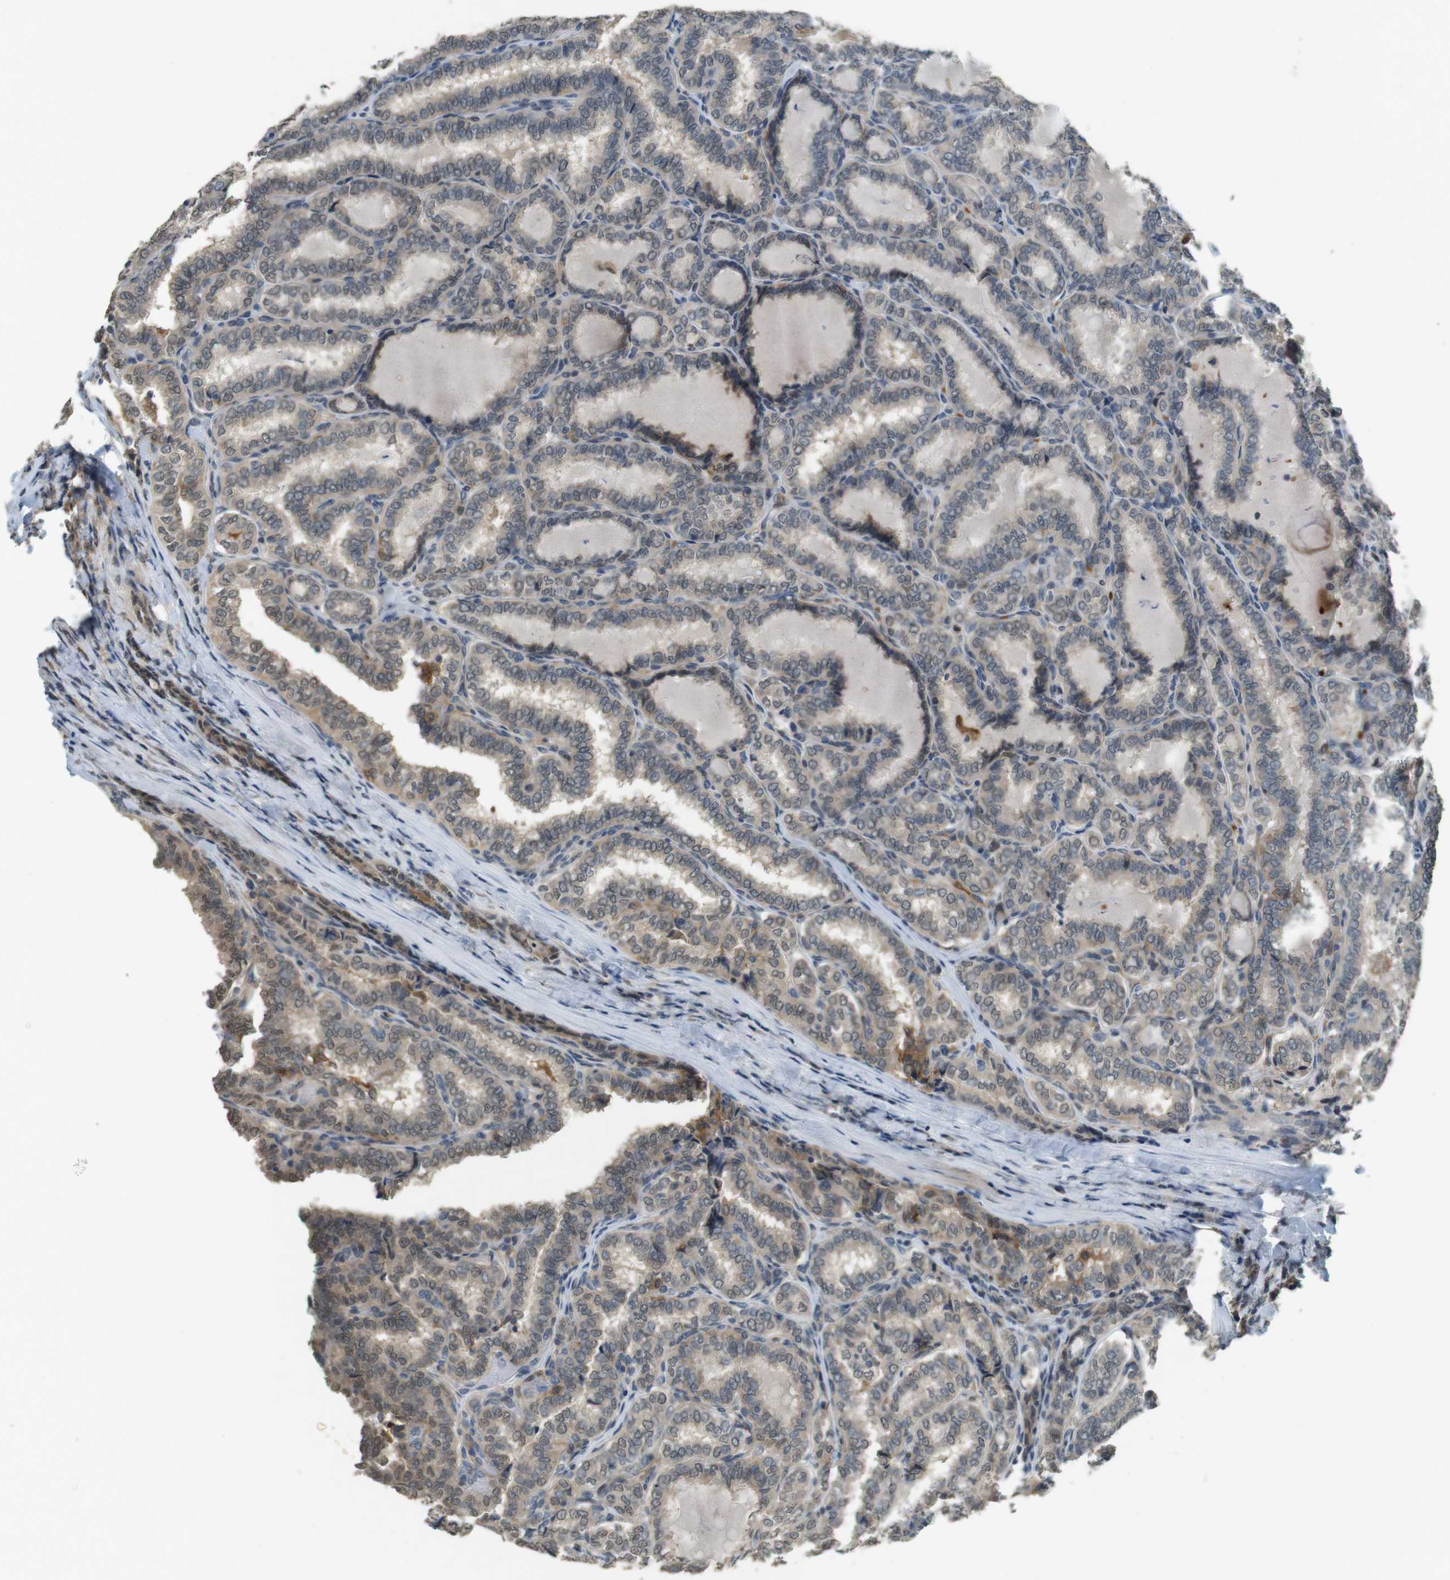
{"staining": {"intensity": "weak", "quantity": "<25%", "location": "cytoplasmic/membranous"}, "tissue": "thyroid cancer", "cell_type": "Tumor cells", "image_type": "cancer", "snomed": [{"axis": "morphology", "description": "Normal tissue, NOS"}, {"axis": "morphology", "description": "Papillary adenocarcinoma, NOS"}, {"axis": "topography", "description": "Thyroid gland"}], "caption": "IHC micrograph of thyroid papillary adenocarcinoma stained for a protein (brown), which reveals no staining in tumor cells.", "gene": "CDK14", "patient": {"sex": "female", "age": 30}}